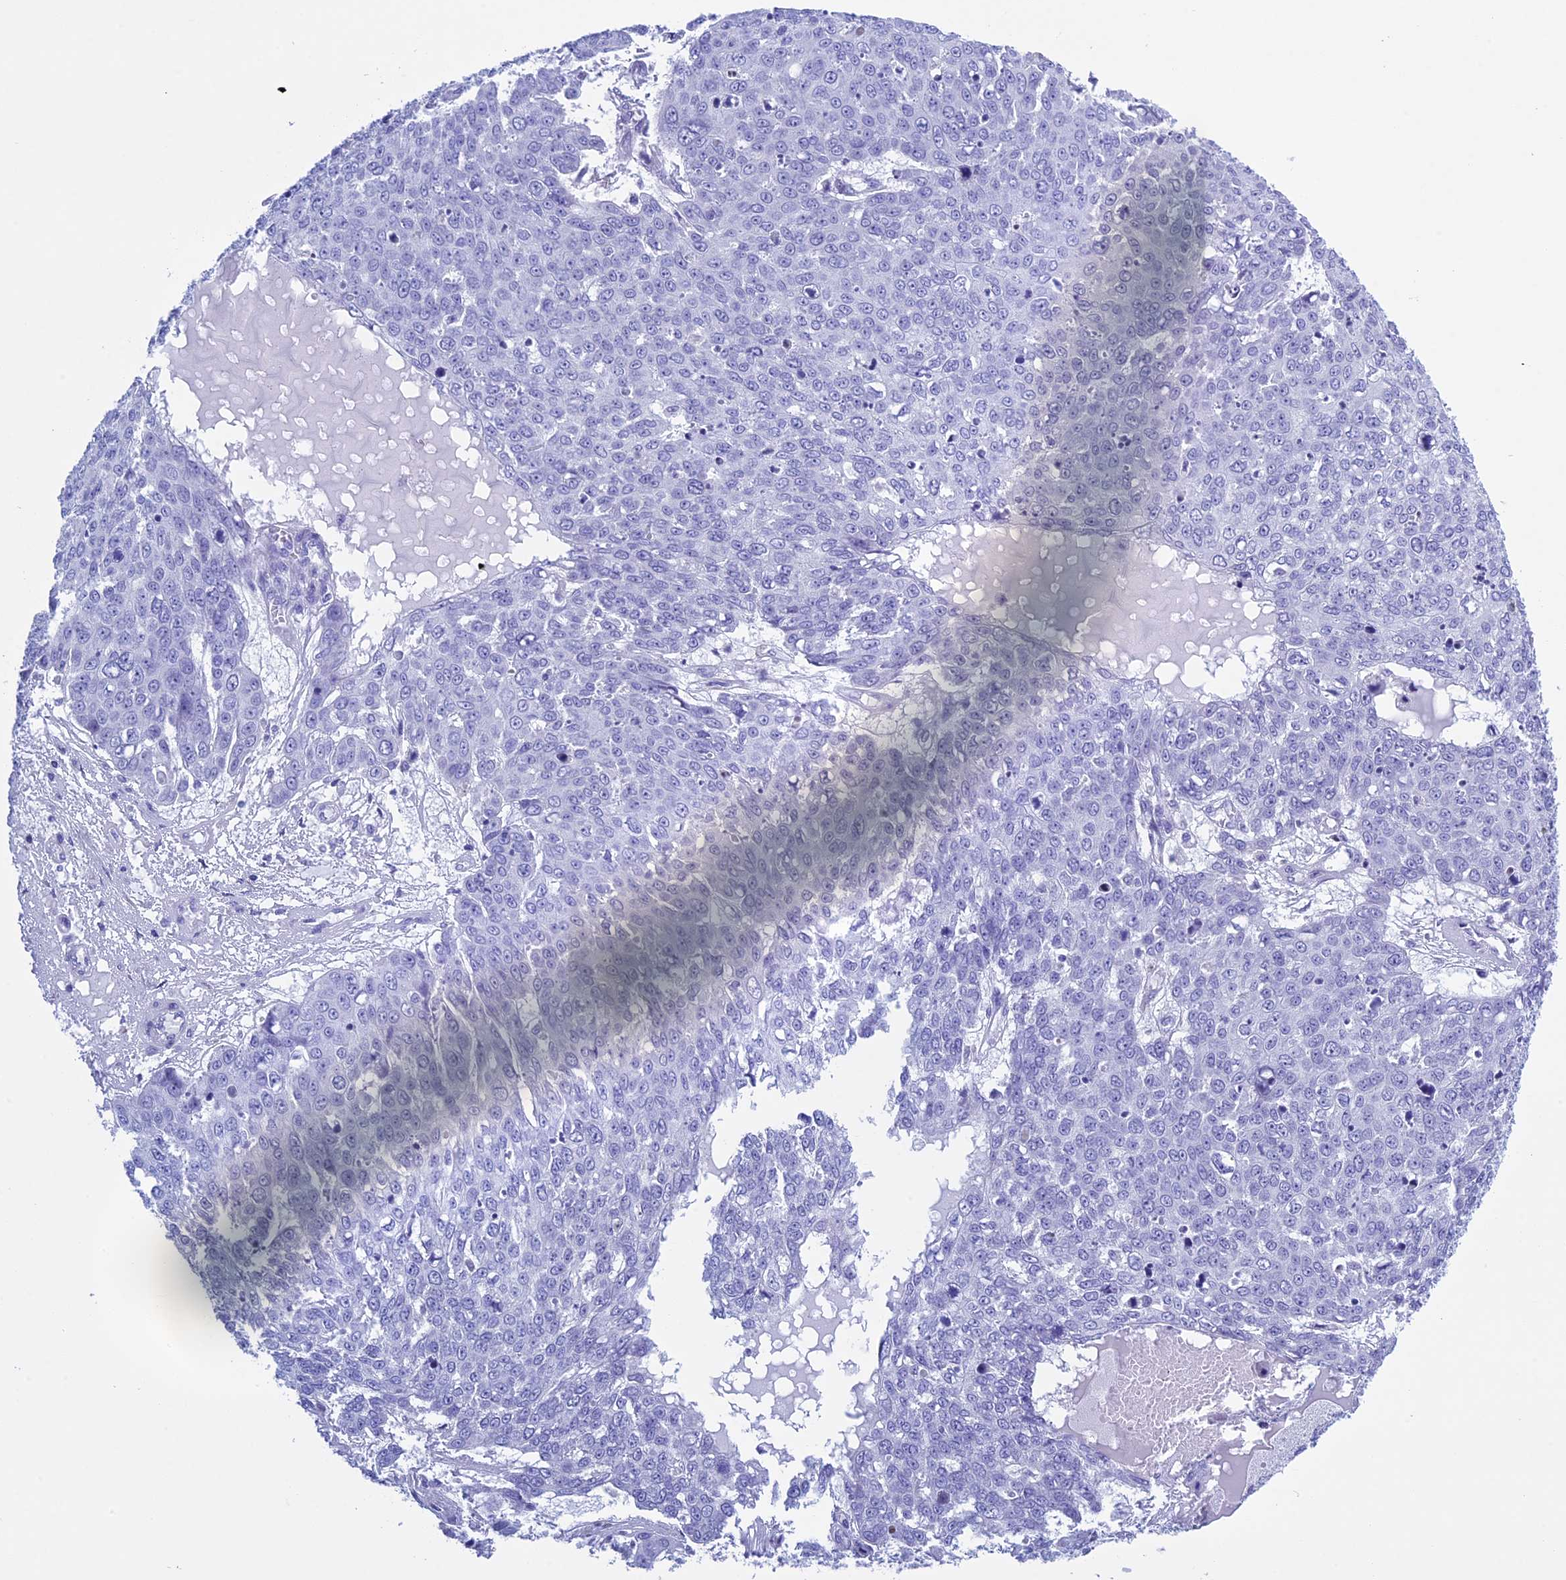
{"staining": {"intensity": "negative", "quantity": "none", "location": "none"}, "tissue": "skin cancer", "cell_type": "Tumor cells", "image_type": "cancer", "snomed": [{"axis": "morphology", "description": "Normal tissue, NOS"}, {"axis": "morphology", "description": "Squamous cell carcinoma, NOS"}, {"axis": "topography", "description": "Skin"}], "caption": "IHC of human skin cancer (squamous cell carcinoma) demonstrates no staining in tumor cells. (Immunohistochemistry, brightfield microscopy, high magnification).", "gene": "KCTD21", "patient": {"sex": "male", "age": 72}}